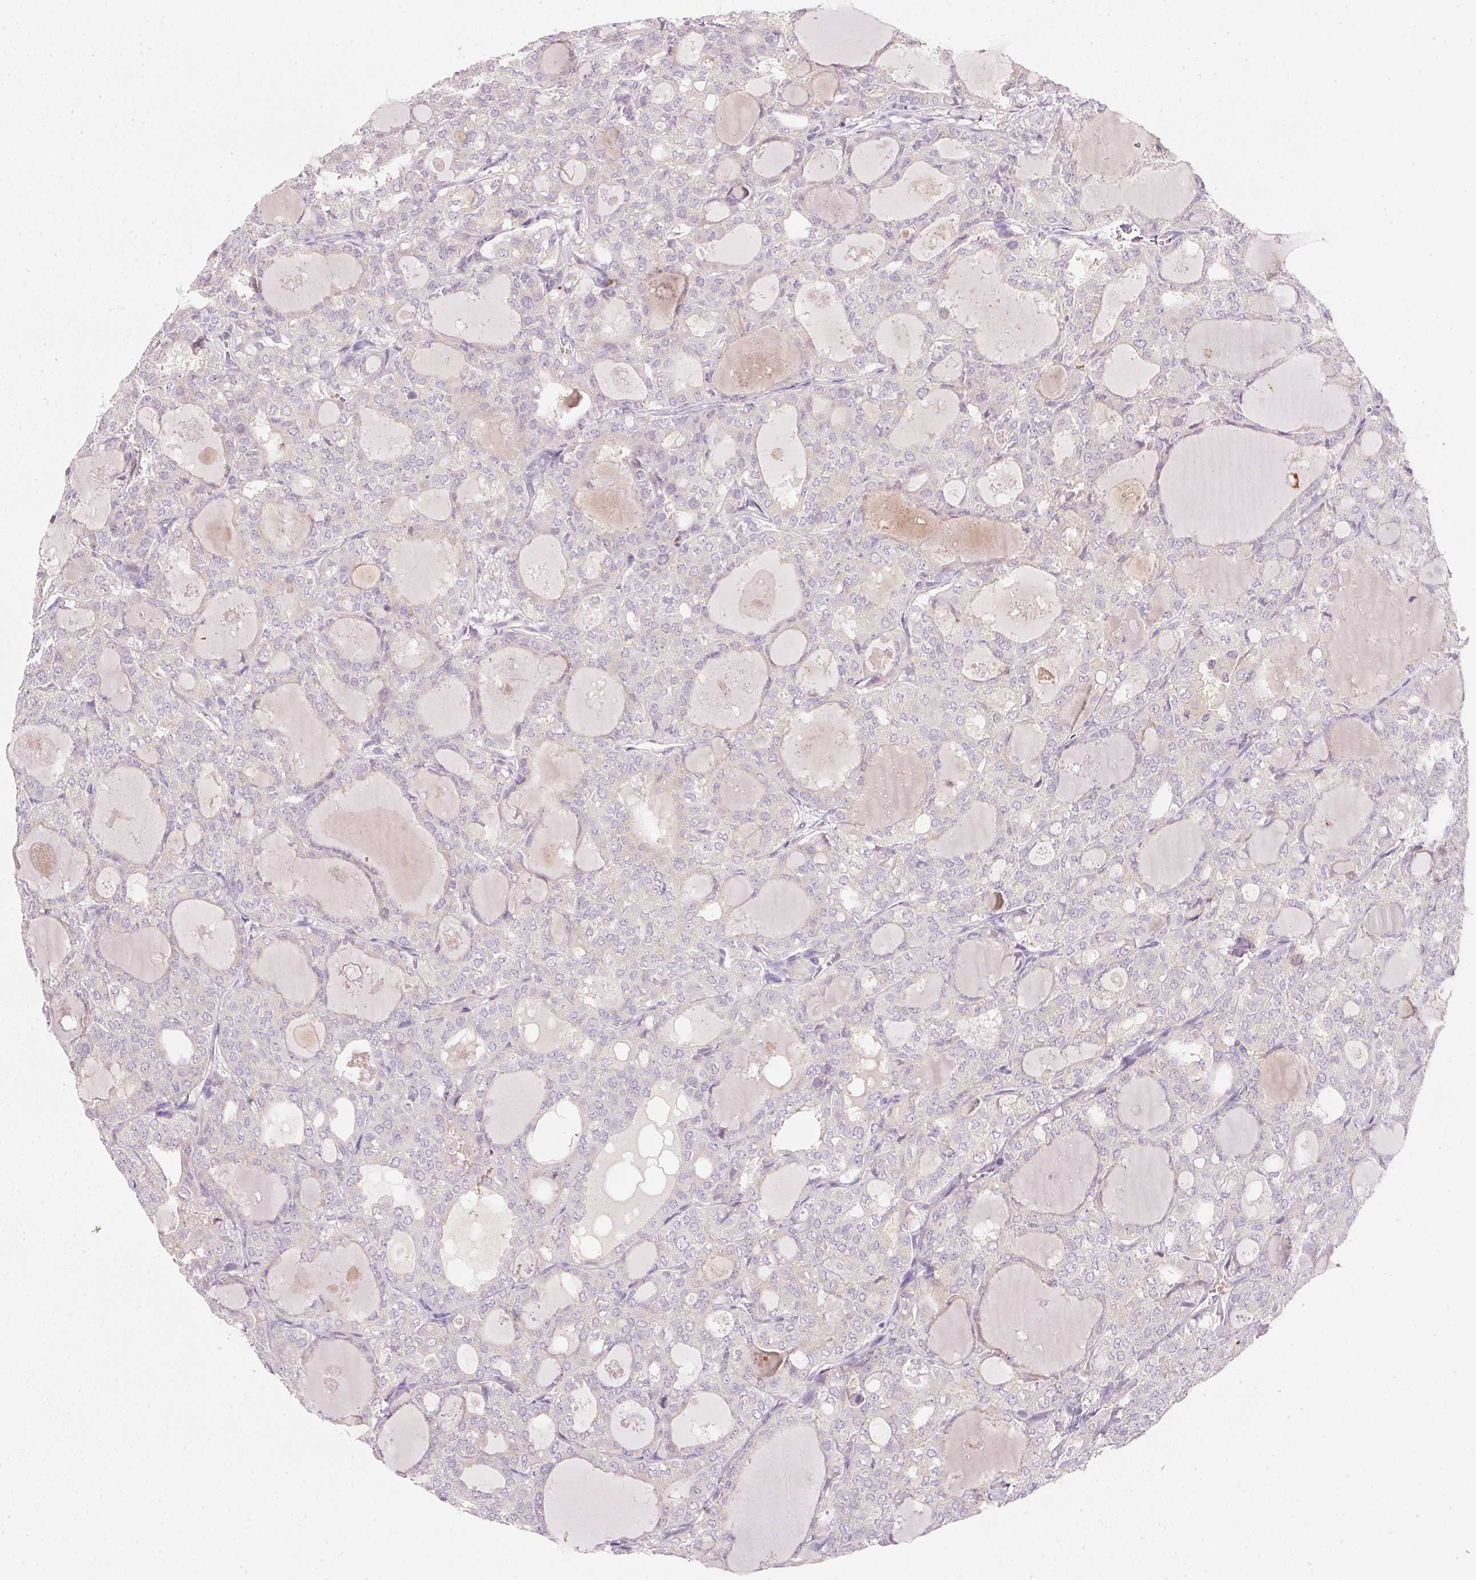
{"staining": {"intensity": "negative", "quantity": "none", "location": "none"}, "tissue": "thyroid cancer", "cell_type": "Tumor cells", "image_type": "cancer", "snomed": [{"axis": "morphology", "description": "Follicular adenoma carcinoma, NOS"}, {"axis": "topography", "description": "Thyroid gland"}], "caption": "A high-resolution micrograph shows immunohistochemistry staining of thyroid cancer (follicular adenoma carcinoma), which exhibits no significant expression in tumor cells. Nuclei are stained in blue.", "gene": "RNF167", "patient": {"sex": "male", "age": 75}}